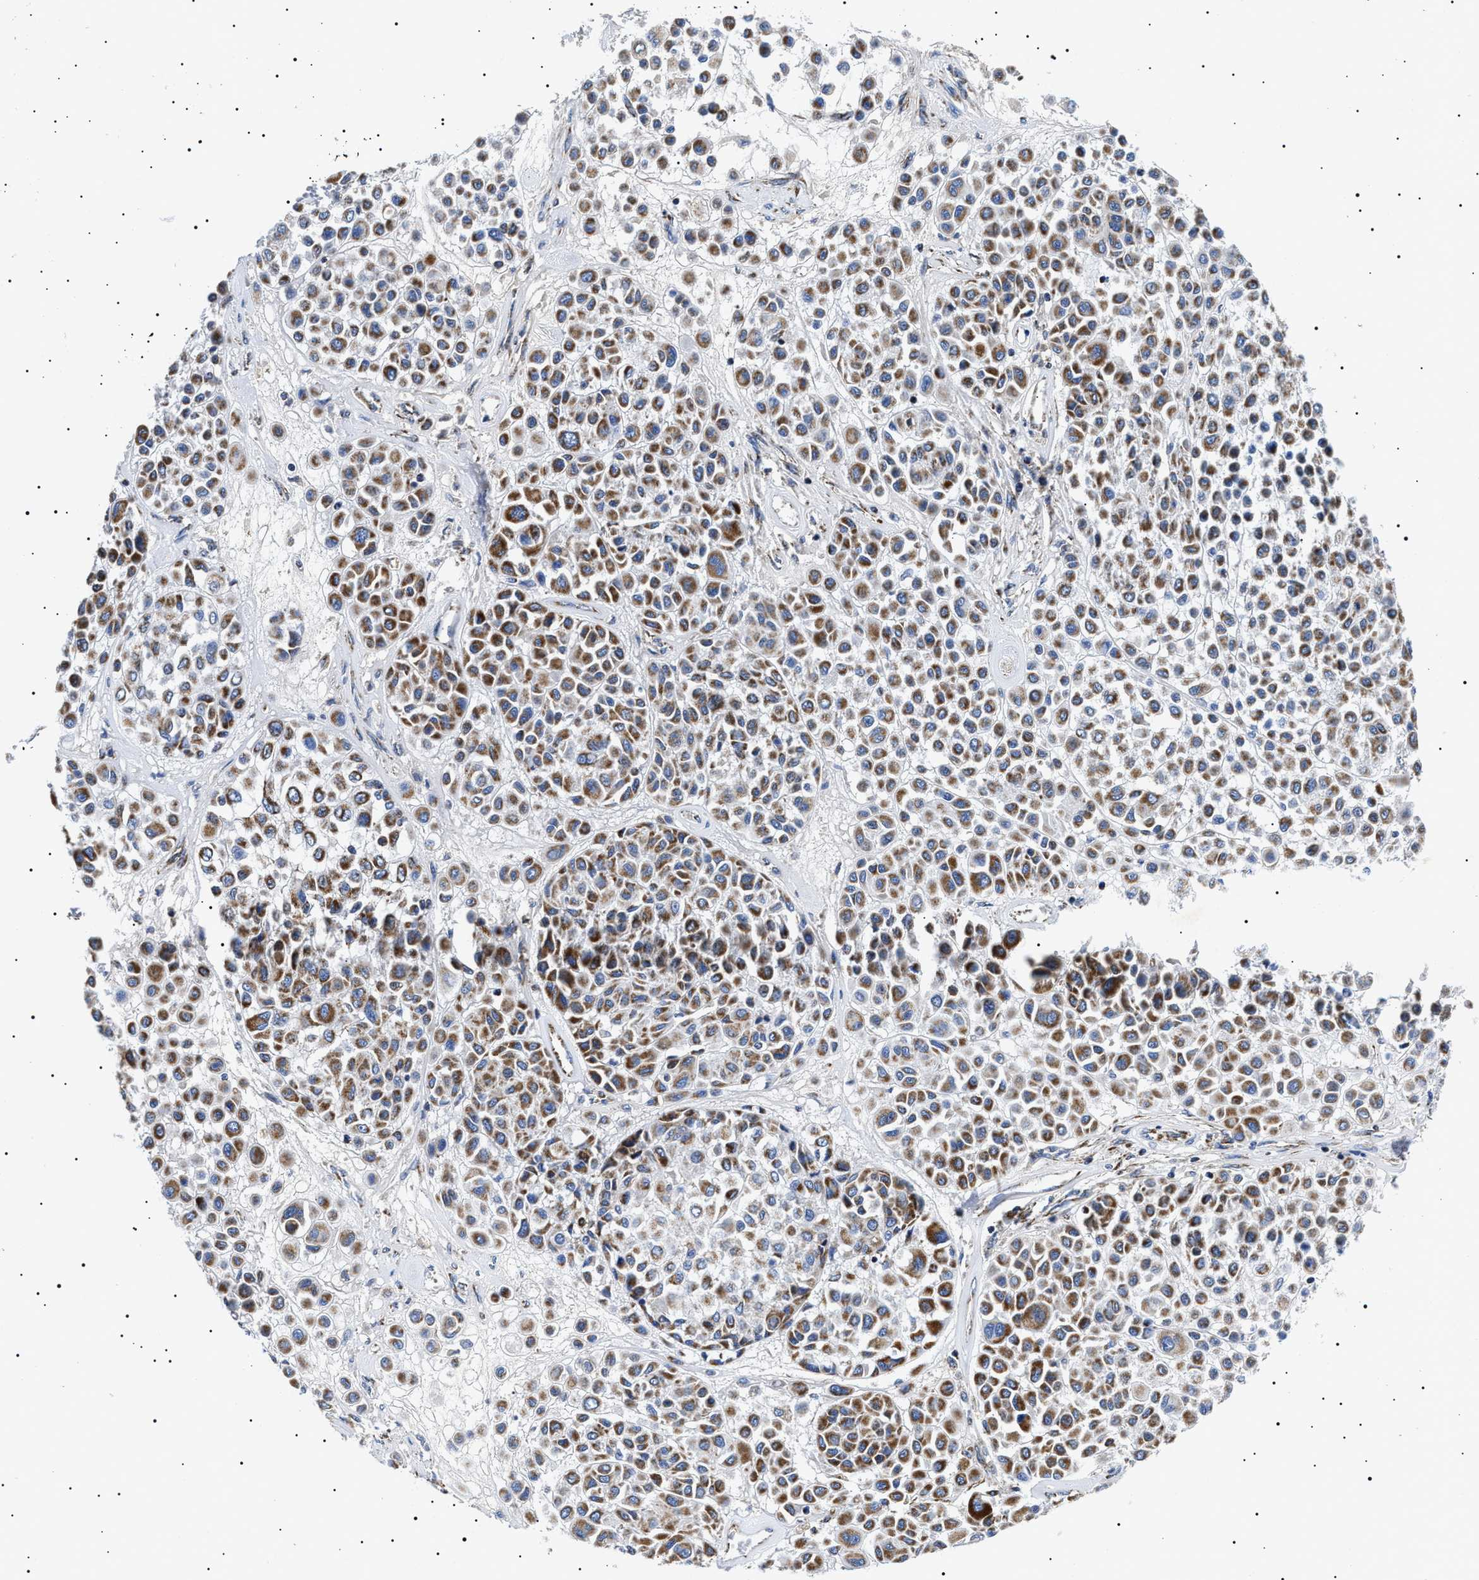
{"staining": {"intensity": "strong", "quantity": ">75%", "location": "cytoplasmic/membranous"}, "tissue": "melanoma", "cell_type": "Tumor cells", "image_type": "cancer", "snomed": [{"axis": "morphology", "description": "Malignant melanoma, Metastatic site"}, {"axis": "topography", "description": "Soft tissue"}], "caption": "Protein analysis of melanoma tissue displays strong cytoplasmic/membranous positivity in about >75% of tumor cells. Immunohistochemistry stains the protein in brown and the nuclei are stained blue.", "gene": "CHRDL2", "patient": {"sex": "male", "age": 41}}